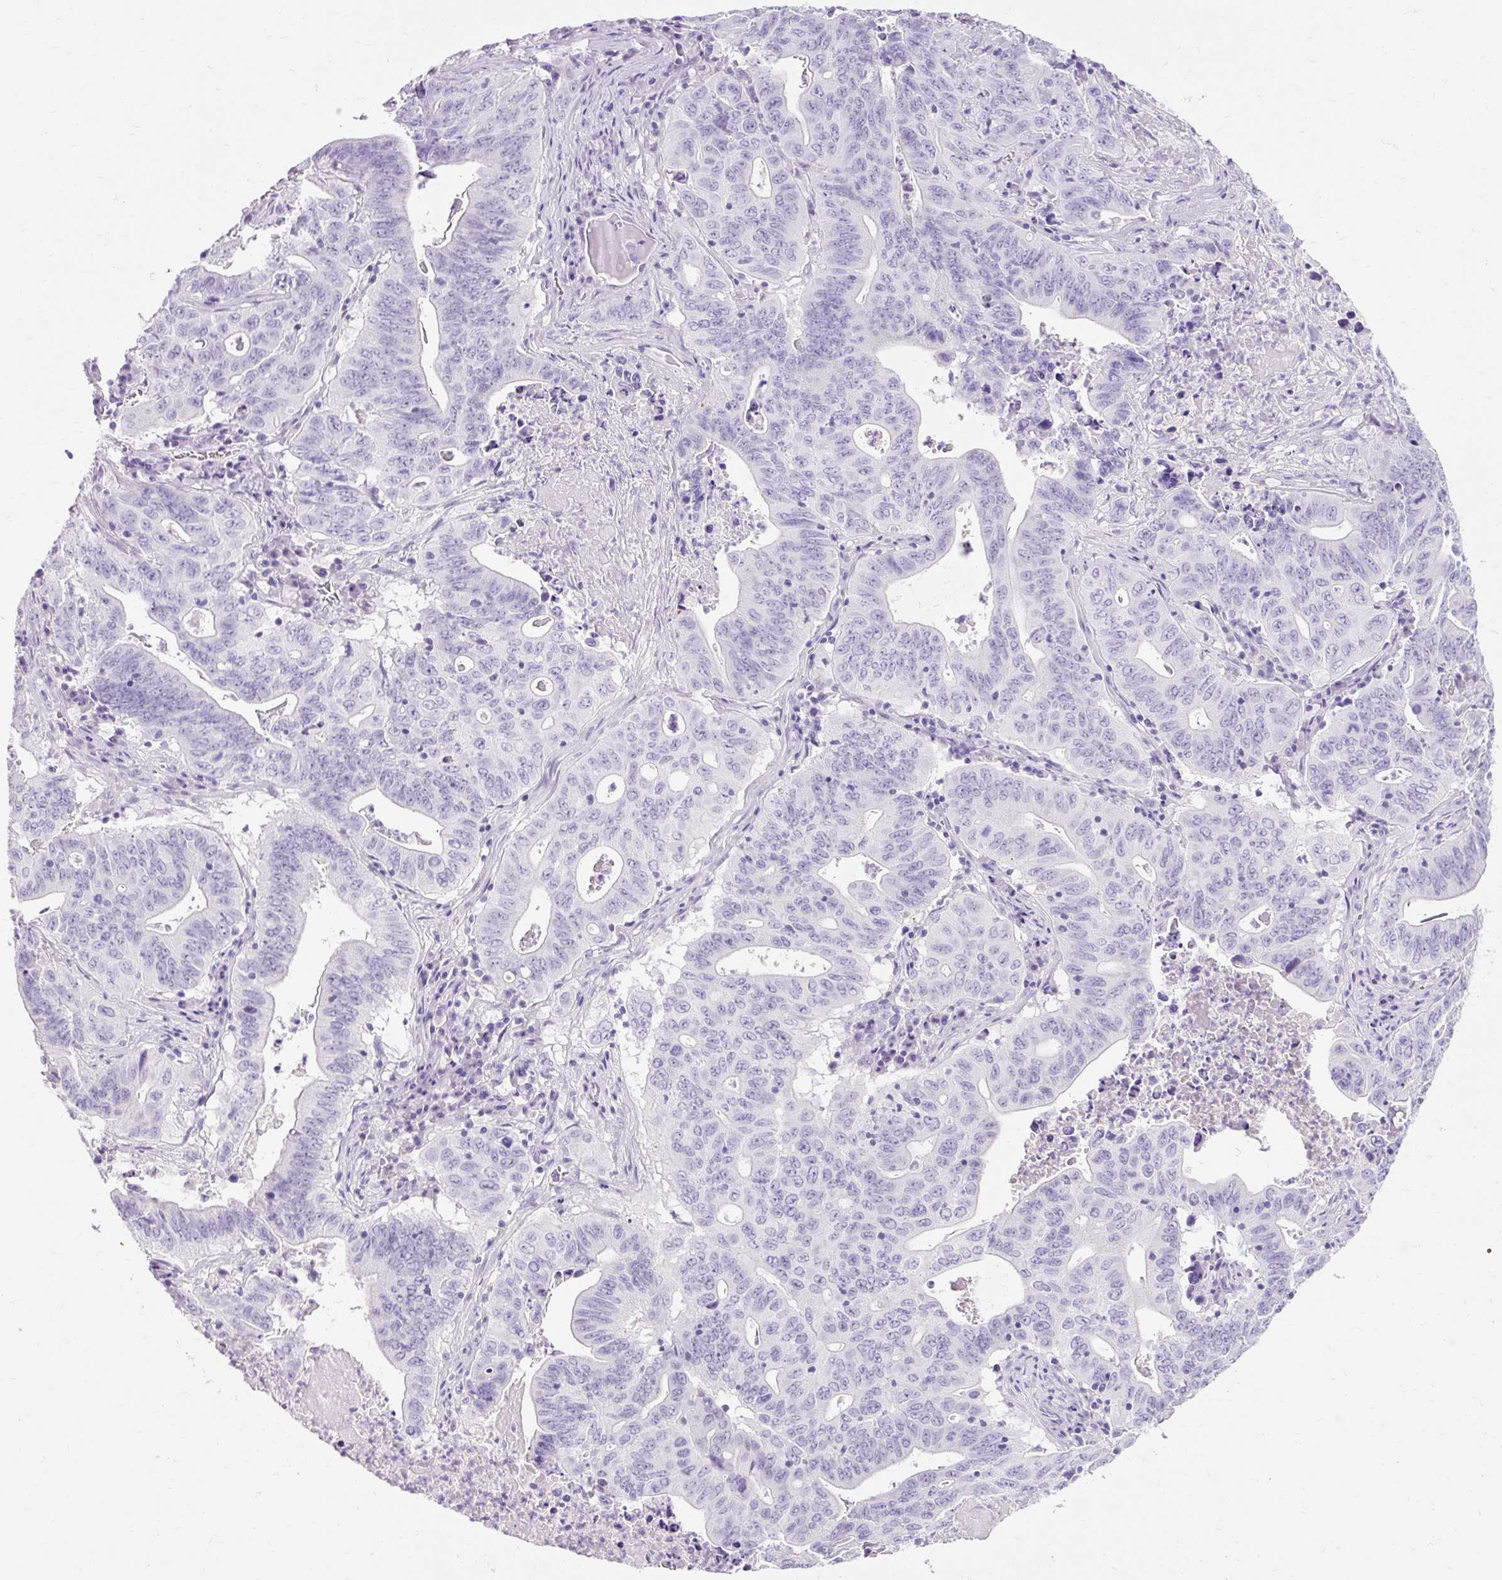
{"staining": {"intensity": "negative", "quantity": "none", "location": "none"}, "tissue": "lung cancer", "cell_type": "Tumor cells", "image_type": "cancer", "snomed": [{"axis": "morphology", "description": "Adenocarcinoma, NOS"}, {"axis": "topography", "description": "Lung"}], "caption": "This is a histopathology image of IHC staining of lung cancer (adenocarcinoma), which shows no positivity in tumor cells. (DAB (3,3'-diaminobenzidine) immunohistochemistry (IHC) with hematoxylin counter stain).", "gene": "TMEM213", "patient": {"sex": "female", "age": 60}}